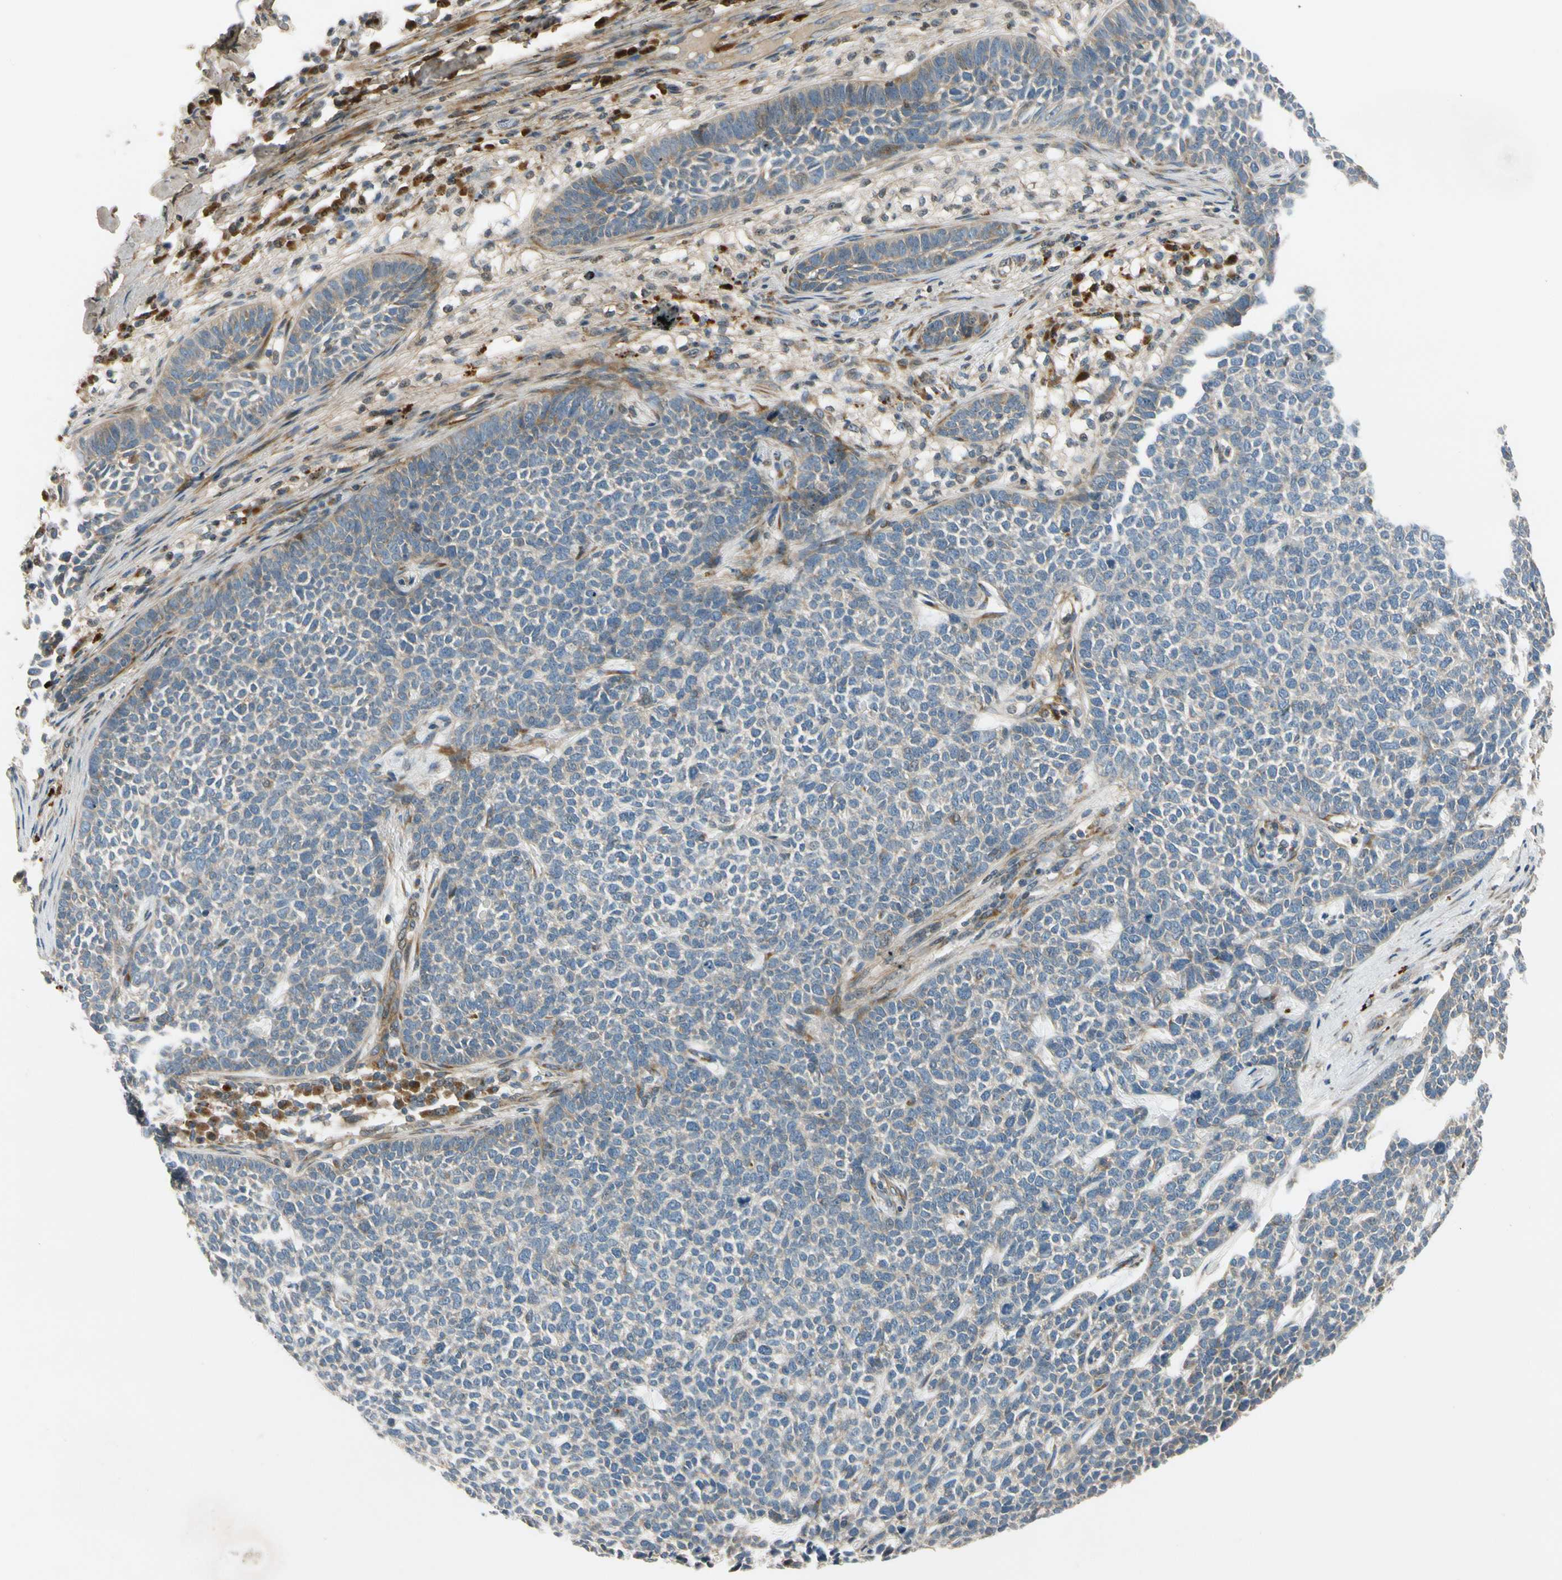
{"staining": {"intensity": "weak", "quantity": "25%-75%", "location": "cytoplasmic/membranous"}, "tissue": "skin cancer", "cell_type": "Tumor cells", "image_type": "cancer", "snomed": [{"axis": "morphology", "description": "Basal cell carcinoma"}, {"axis": "topography", "description": "Skin"}], "caption": "This micrograph shows immunohistochemistry staining of skin cancer, with low weak cytoplasmic/membranous staining in about 25%-75% of tumor cells.", "gene": "MST1R", "patient": {"sex": "female", "age": 84}}